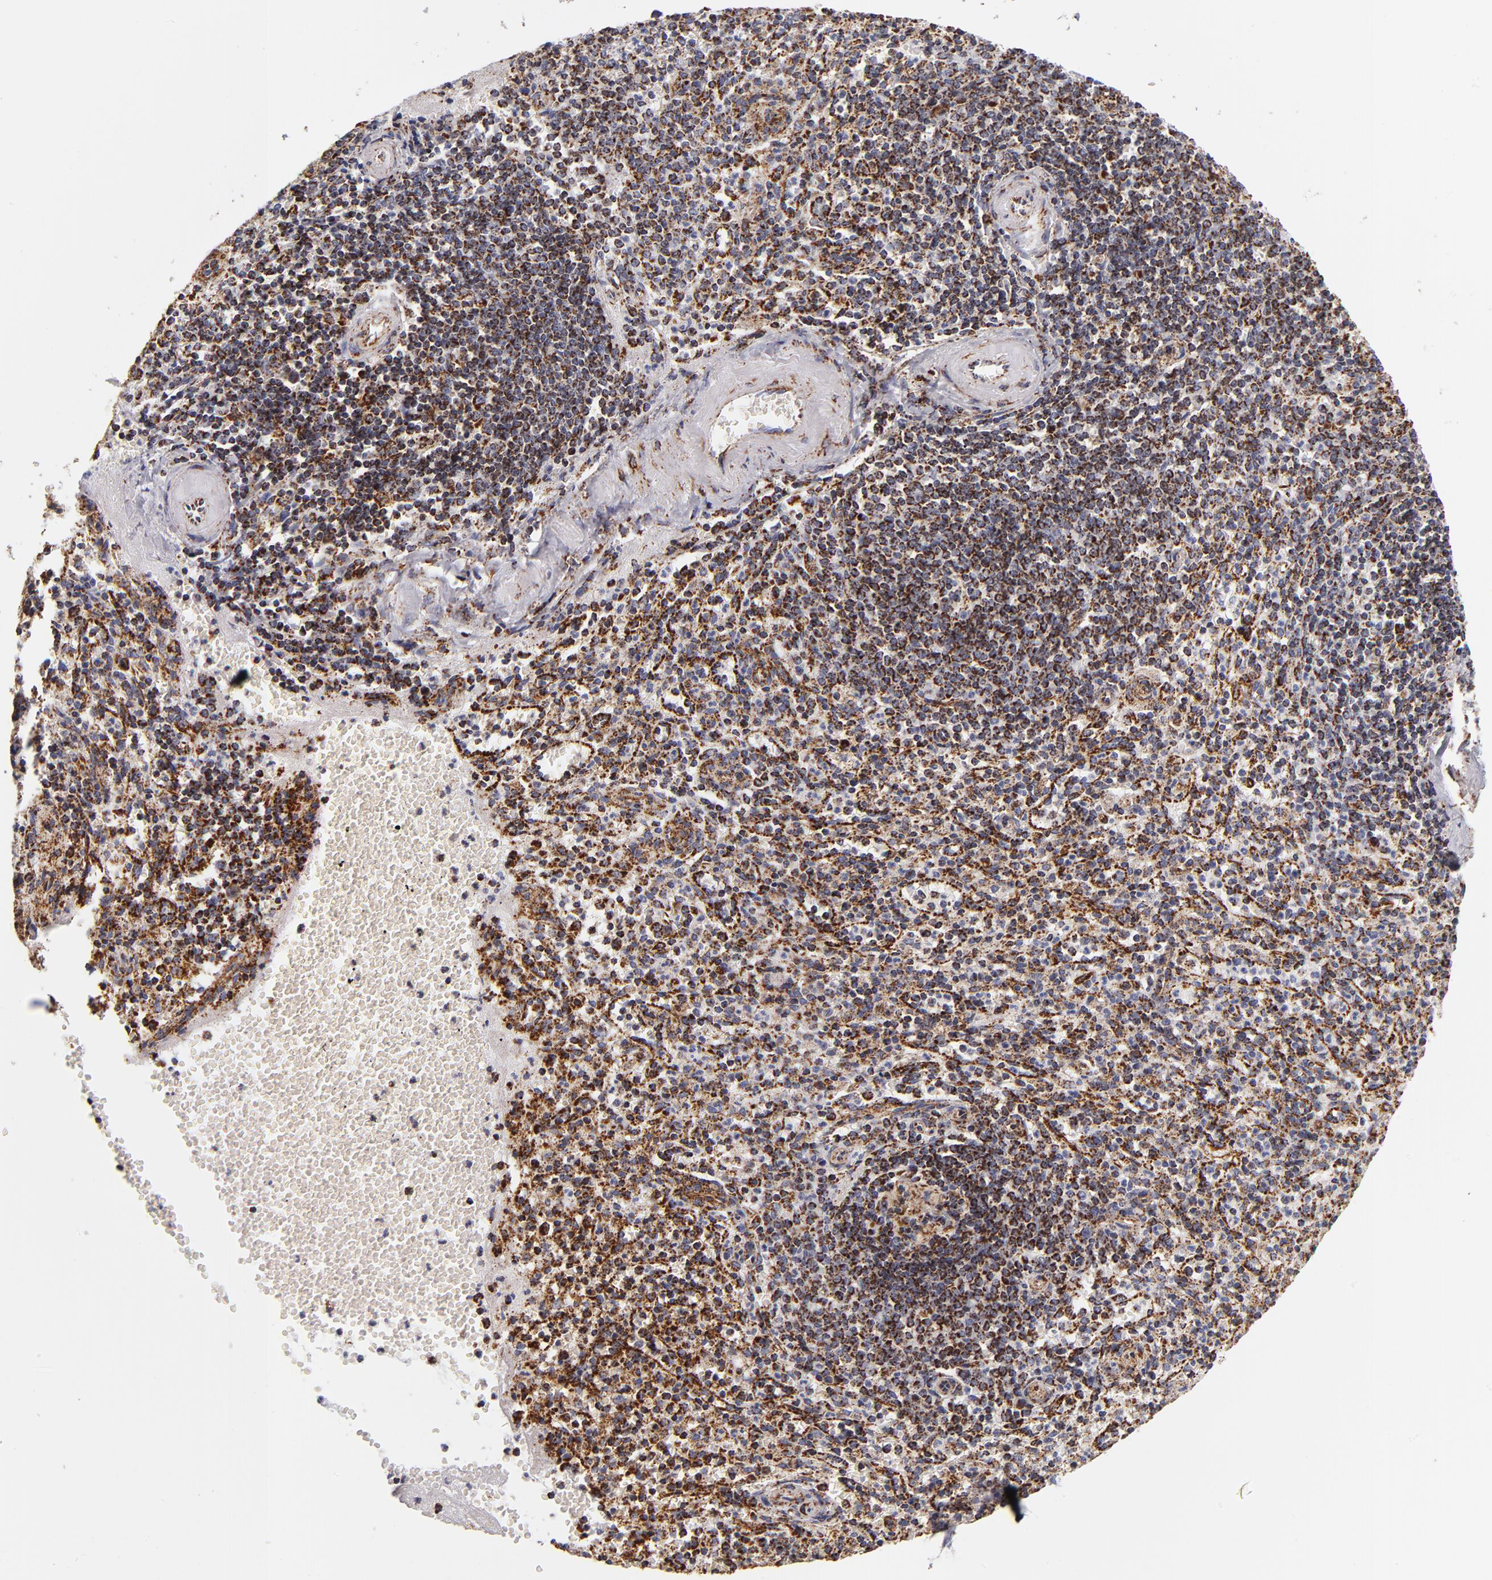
{"staining": {"intensity": "strong", "quantity": "25%-75%", "location": "cytoplasmic/membranous"}, "tissue": "spleen", "cell_type": "Cells in red pulp", "image_type": "normal", "snomed": [{"axis": "morphology", "description": "Normal tissue, NOS"}, {"axis": "topography", "description": "Spleen"}], "caption": "A histopathology image showing strong cytoplasmic/membranous expression in approximately 25%-75% of cells in red pulp in unremarkable spleen, as visualized by brown immunohistochemical staining.", "gene": "ECHS1", "patient": {"sex": "male", "age": 72}}